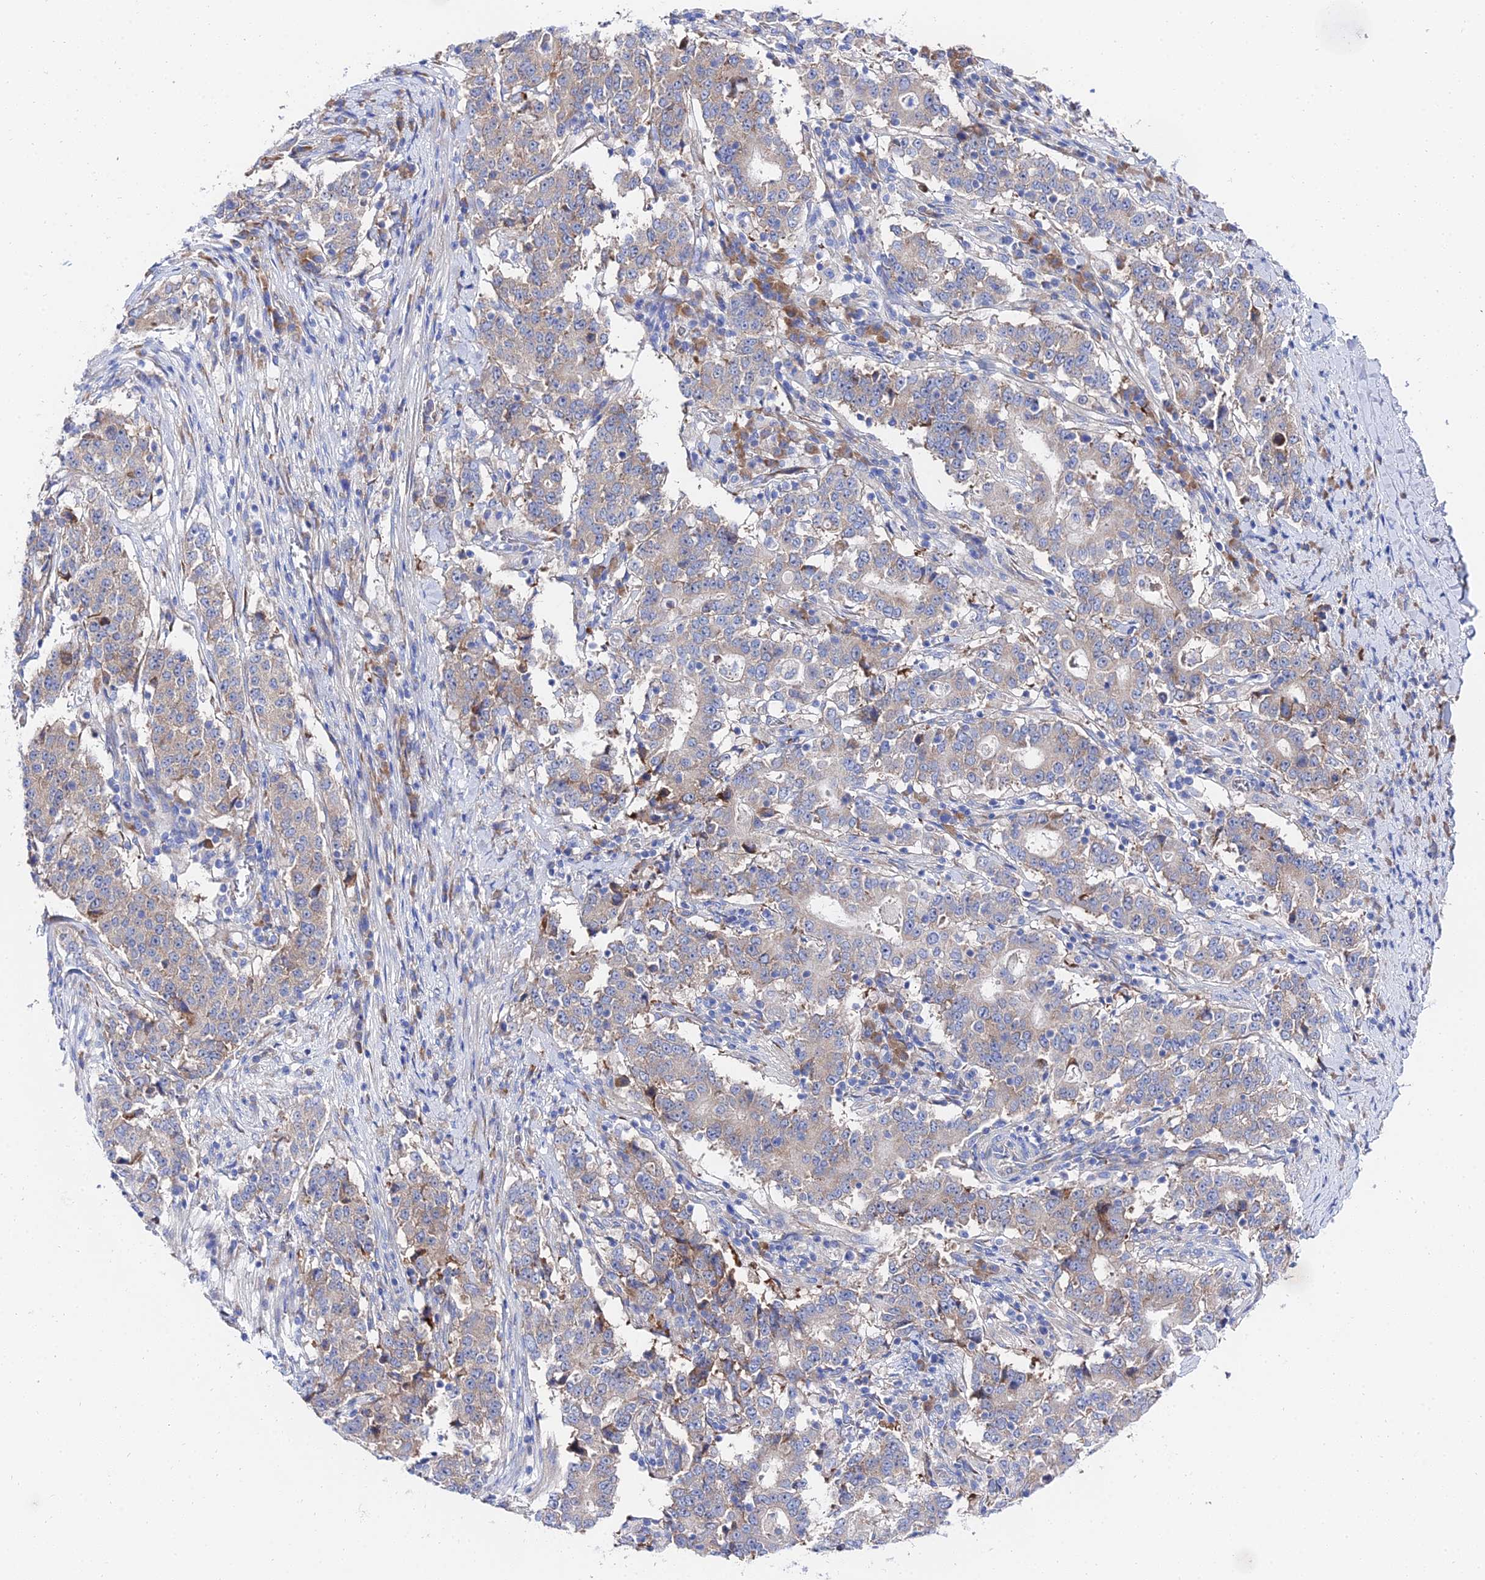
{"staining": {"intensity": "weak", "quantity": "25%-75%", "location": "cytoplasmic/membranous"}, "tissue": "stomach cancer", "cell_type": "Tumor cells", "image_type": "cancer", "snomed": [{"axis": "morphology", "description": "Adenocarcinoma, NOS"}, {"axis": "topography", "description": "Stomach"}], "caption": "The photomicrograph displays immunohistochemical staining of stomach adenocarcinoma. There is weak cytoplasmic/membranous staining is seen in about 25%-75% of tumor cells.", "gene": "PTTG1", "patient": {"sex": "male", "age": 59}}